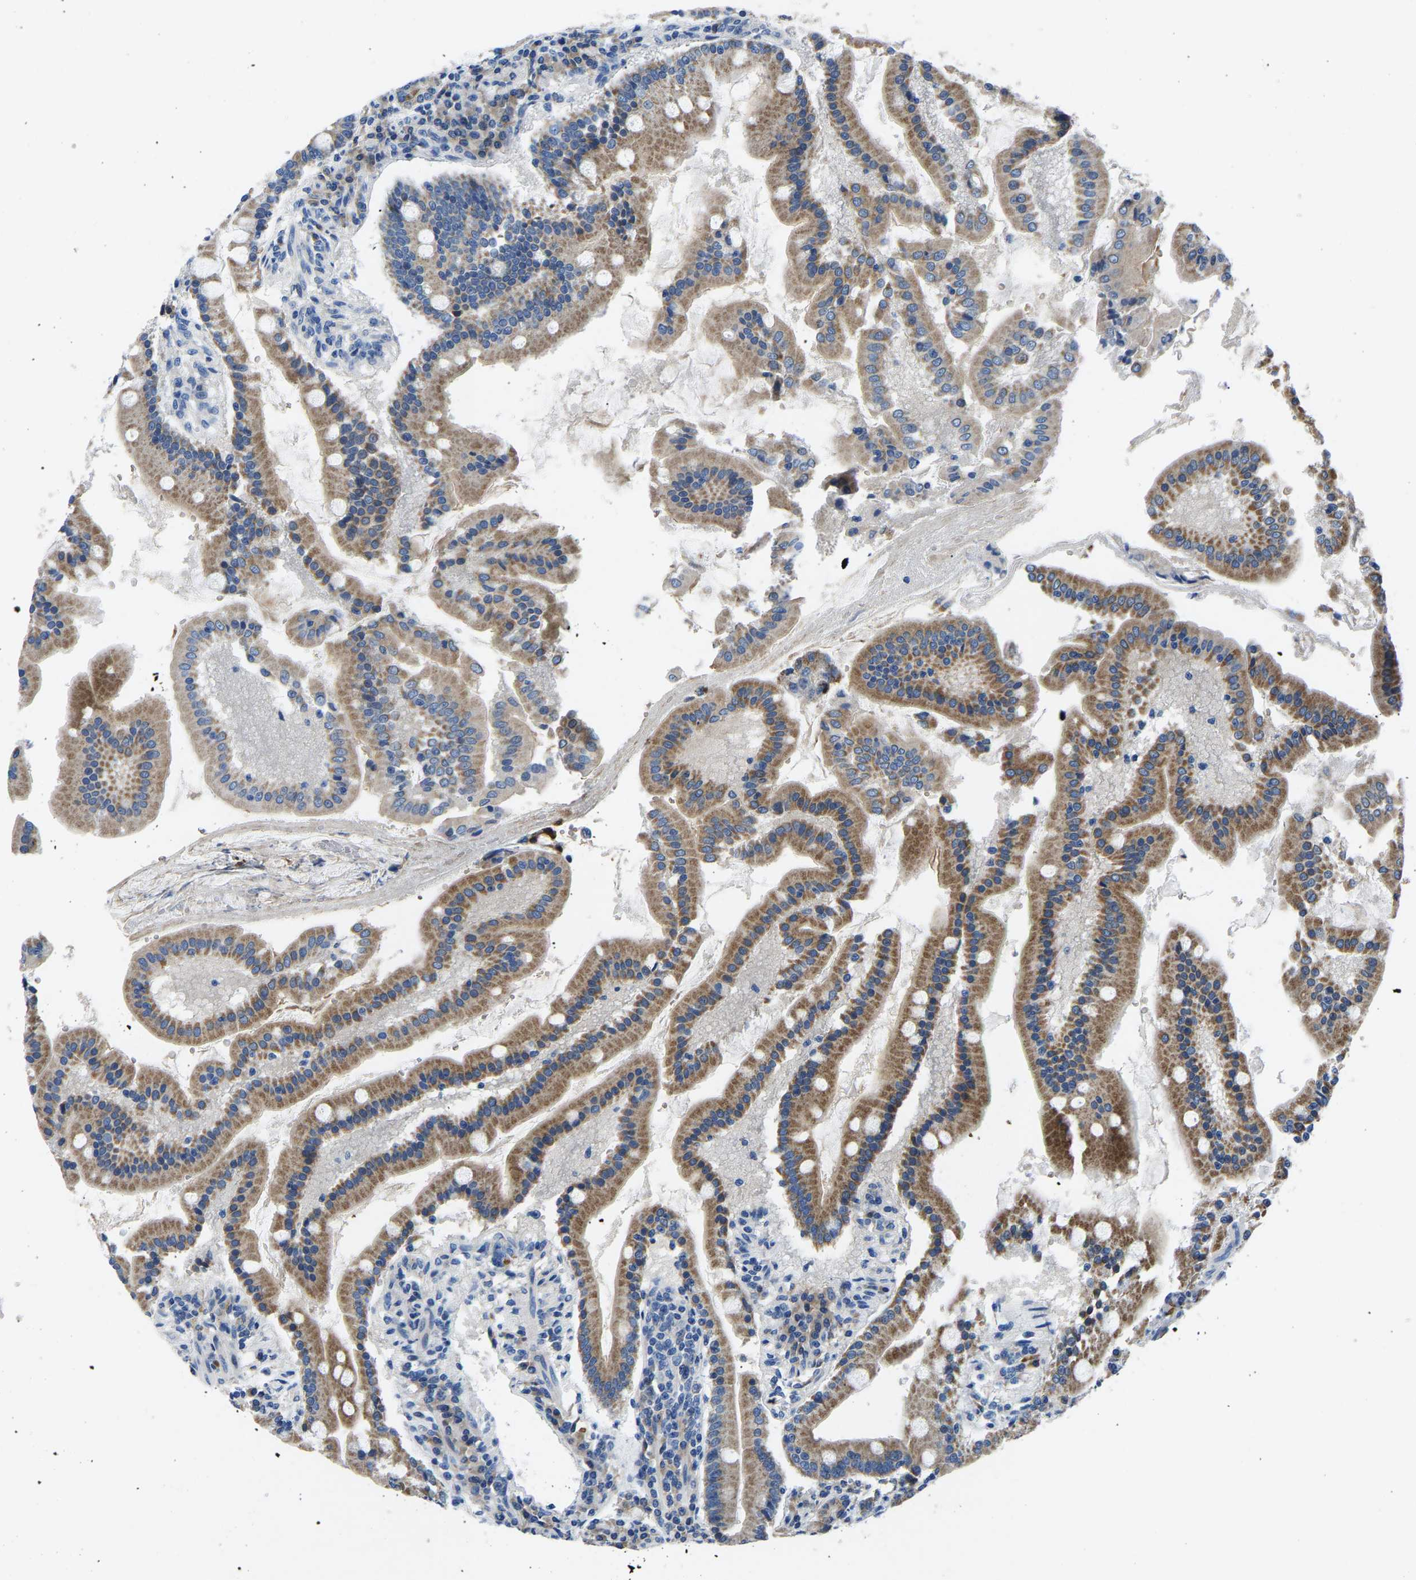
{"staining": {"intensity": "moderate", "quantity": ">75%", "location": "cytoplasmic/membranous"}, "tissue": "duodenum", "cell_type": "Glandular cells", "image_type": "normal", "snomed": [{"axis": "morphology", "description": "Normal tissue, NOS"}, {"axis": "topography", "description": "Duodenum"}], "caption": "A micrograph of duodenum stained for a protein displays moderate cytoplasmic/membranous brown staining in glandular cells. The protein of interest is shown in brown color, while the nuclei are stained blue.", "gene": "TOR1B", "patient": {"sex": "male", "age": 50}}